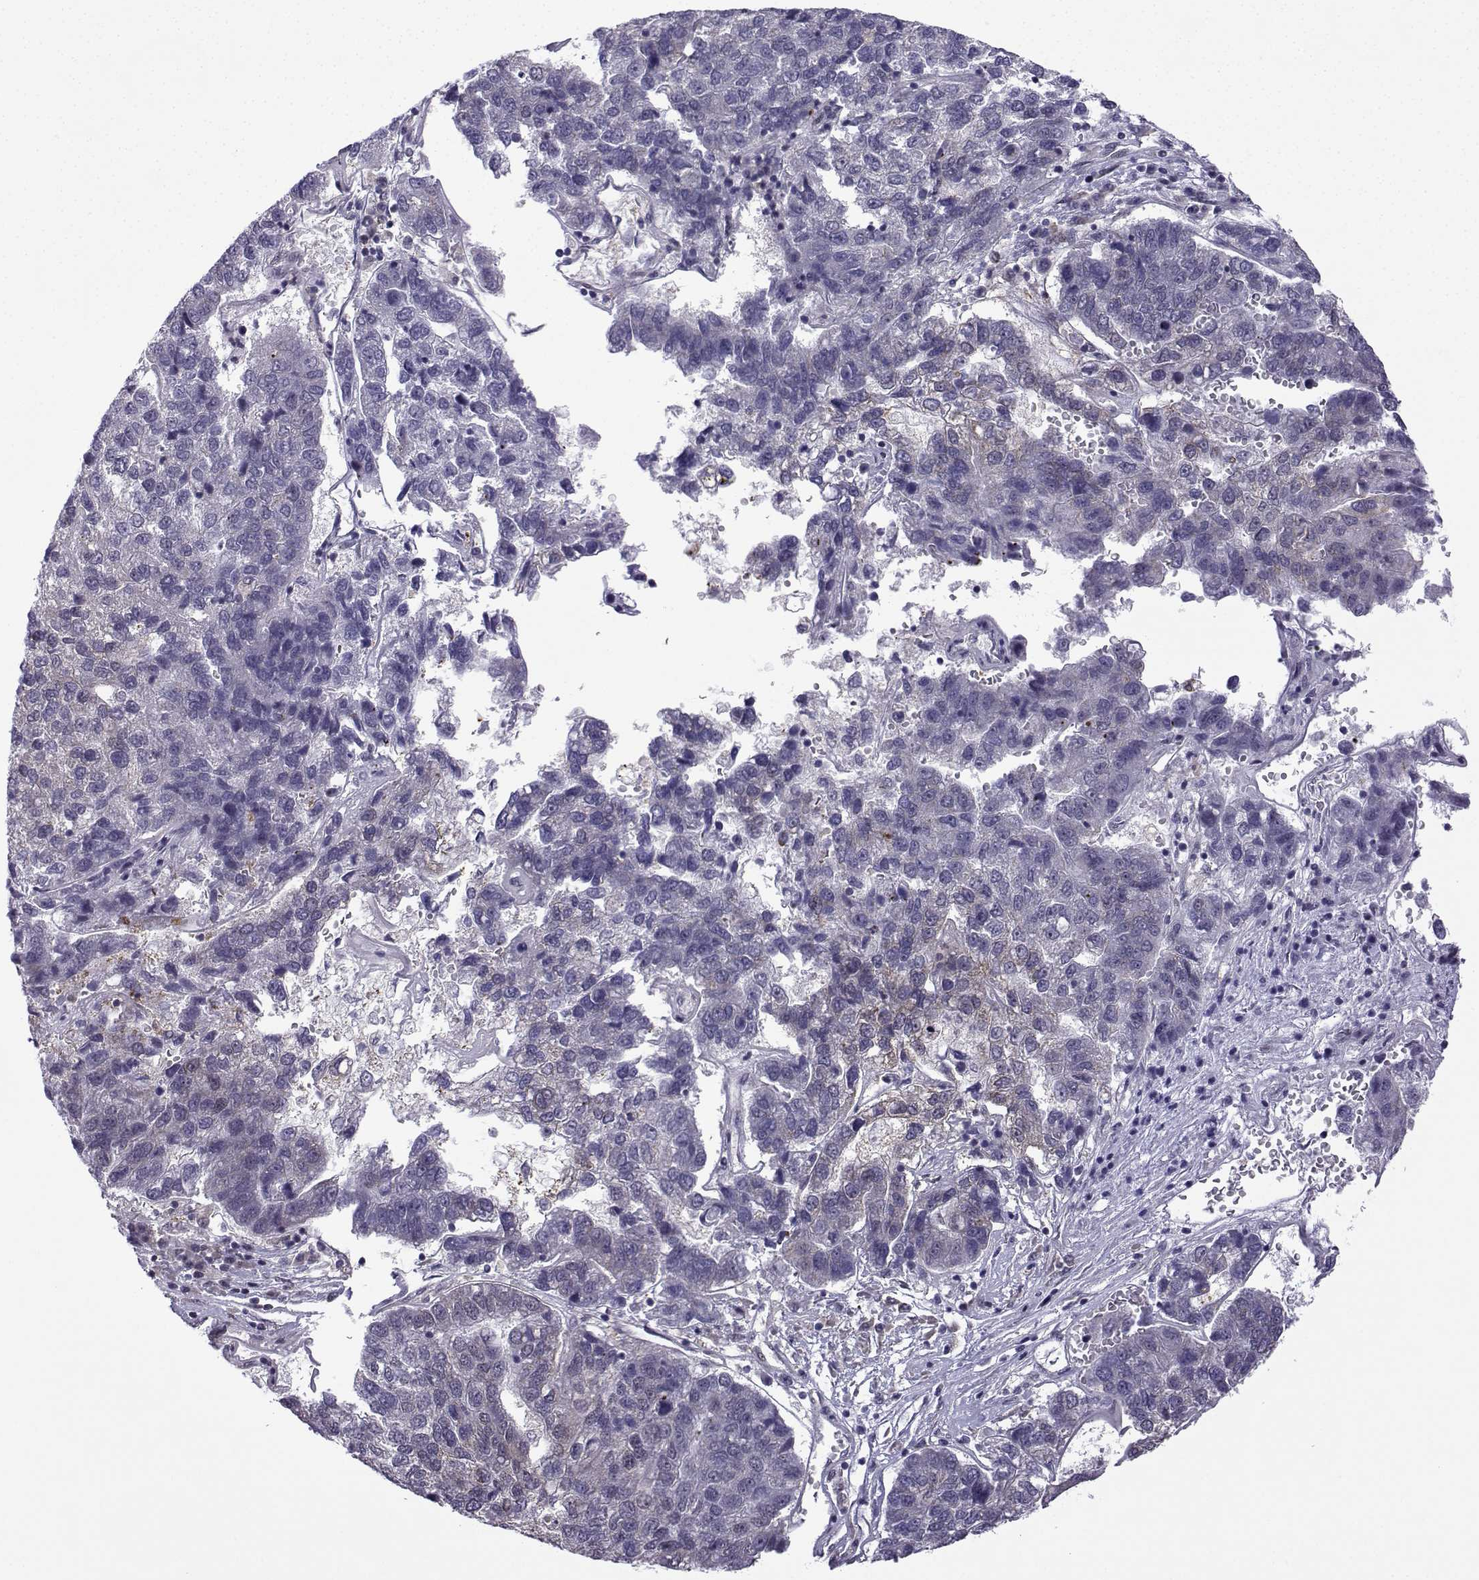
{"staining": {"intensity": "negative", "quantity": "none", "location": "none"}, "tissue": "pancreatic cancer", "cell_type": "Tumor cells", "image_type": "cancer", "snomed": [{"axis": "morphology", "description": "Adenocarcinoma, NOS"}, {"axis": "topography", "description": "Pancreas"}], "caption": "Tumor cells are negative for brown protein staining in pancreatic cancer (adenocarcinoma).", "gene": "FGF3", "patient": {"sex": "female", "age": 61}}